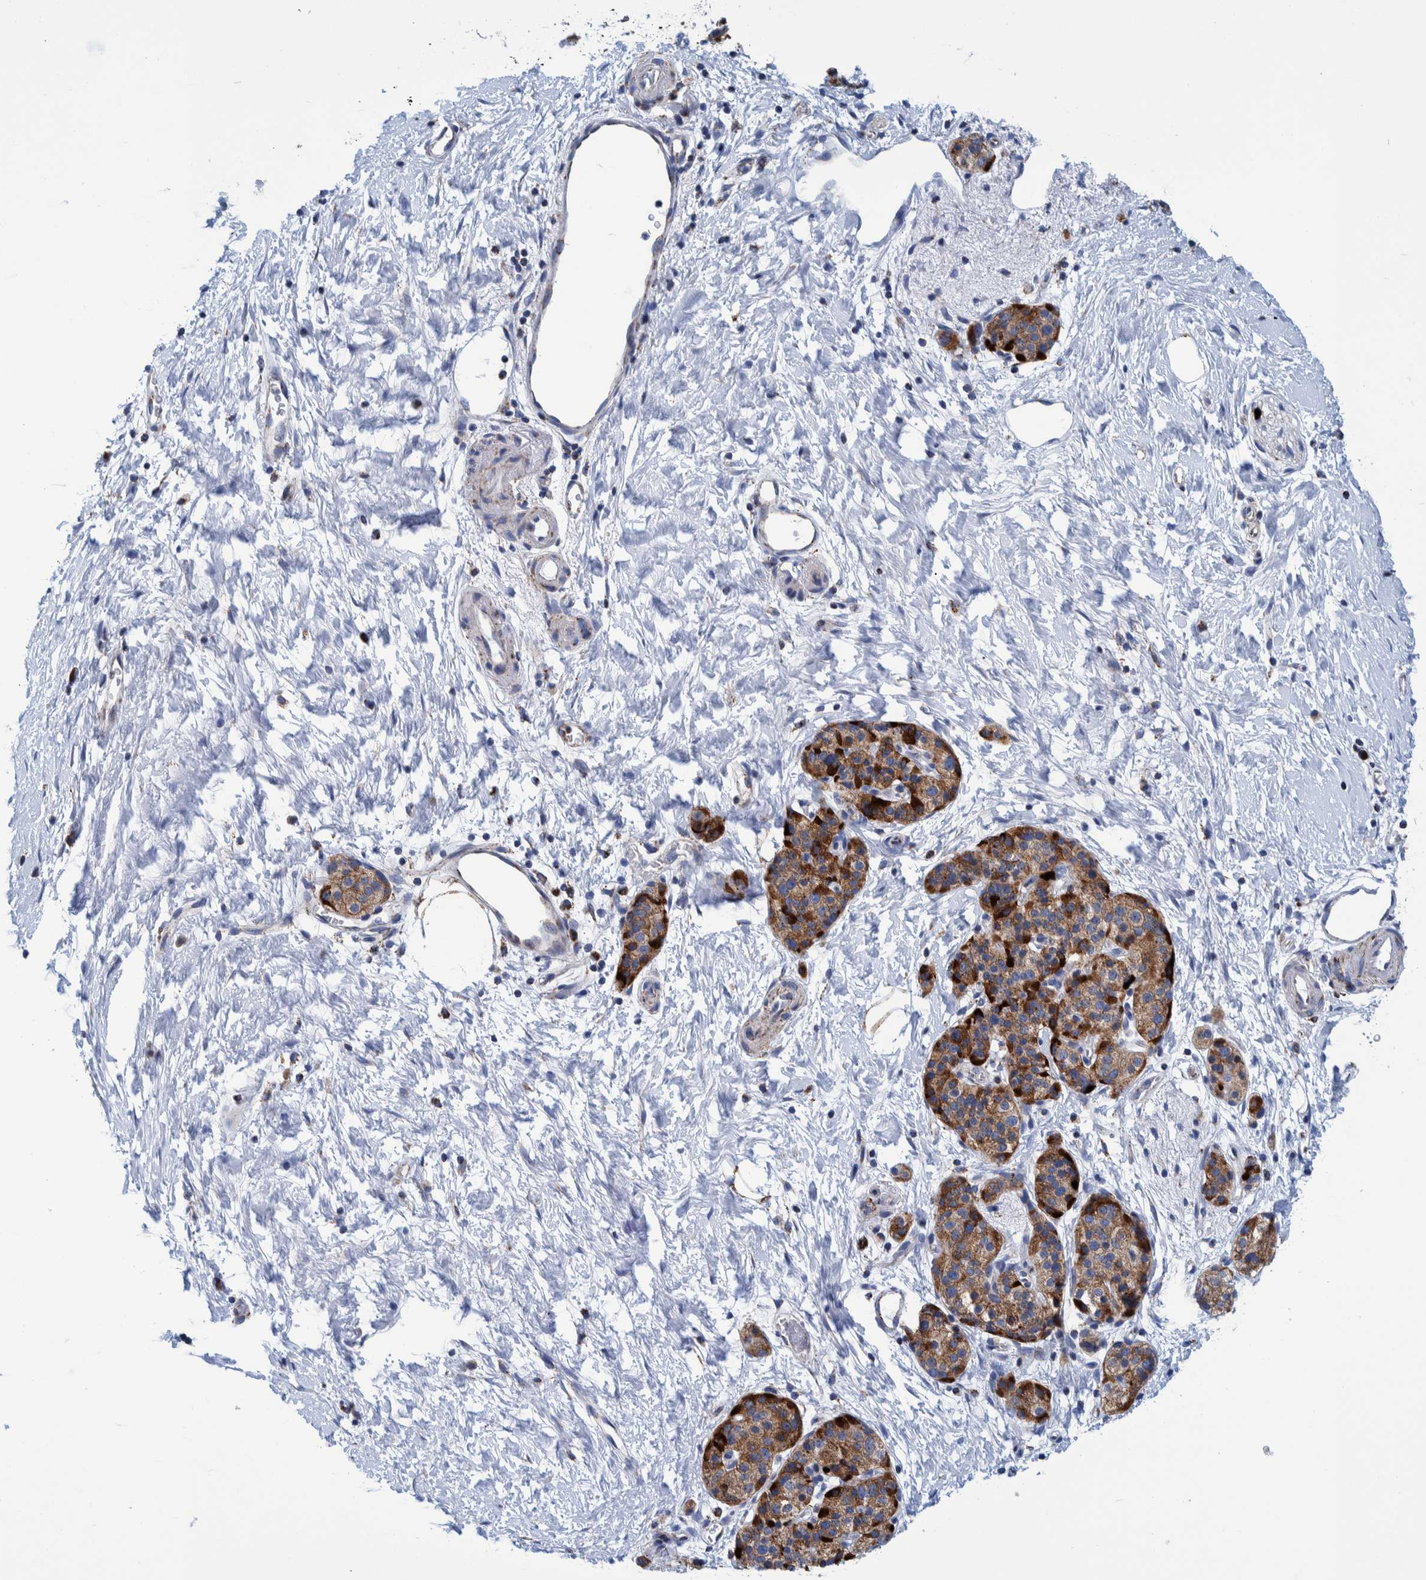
{"staining": {"intensity": "strong", "quantity": ">75%", "location": "cytoplasmic/membranous"}, "tissue": "pancreatic cancer", "cell_type": "Tumor cells", "image_type": "cancer", "snomed": [{"axis": "morphology", "description": "Adenocarcinoma, NOS"}, {"axis": "topography", "description": "Pancreas"}], "caption": "Pancreatic cancer (adenocarcinoma) stained with a protein marker shows strong staining in tumor cells.", "gene": "BZW2", "patient": {"sex": "male", "age": 50}}